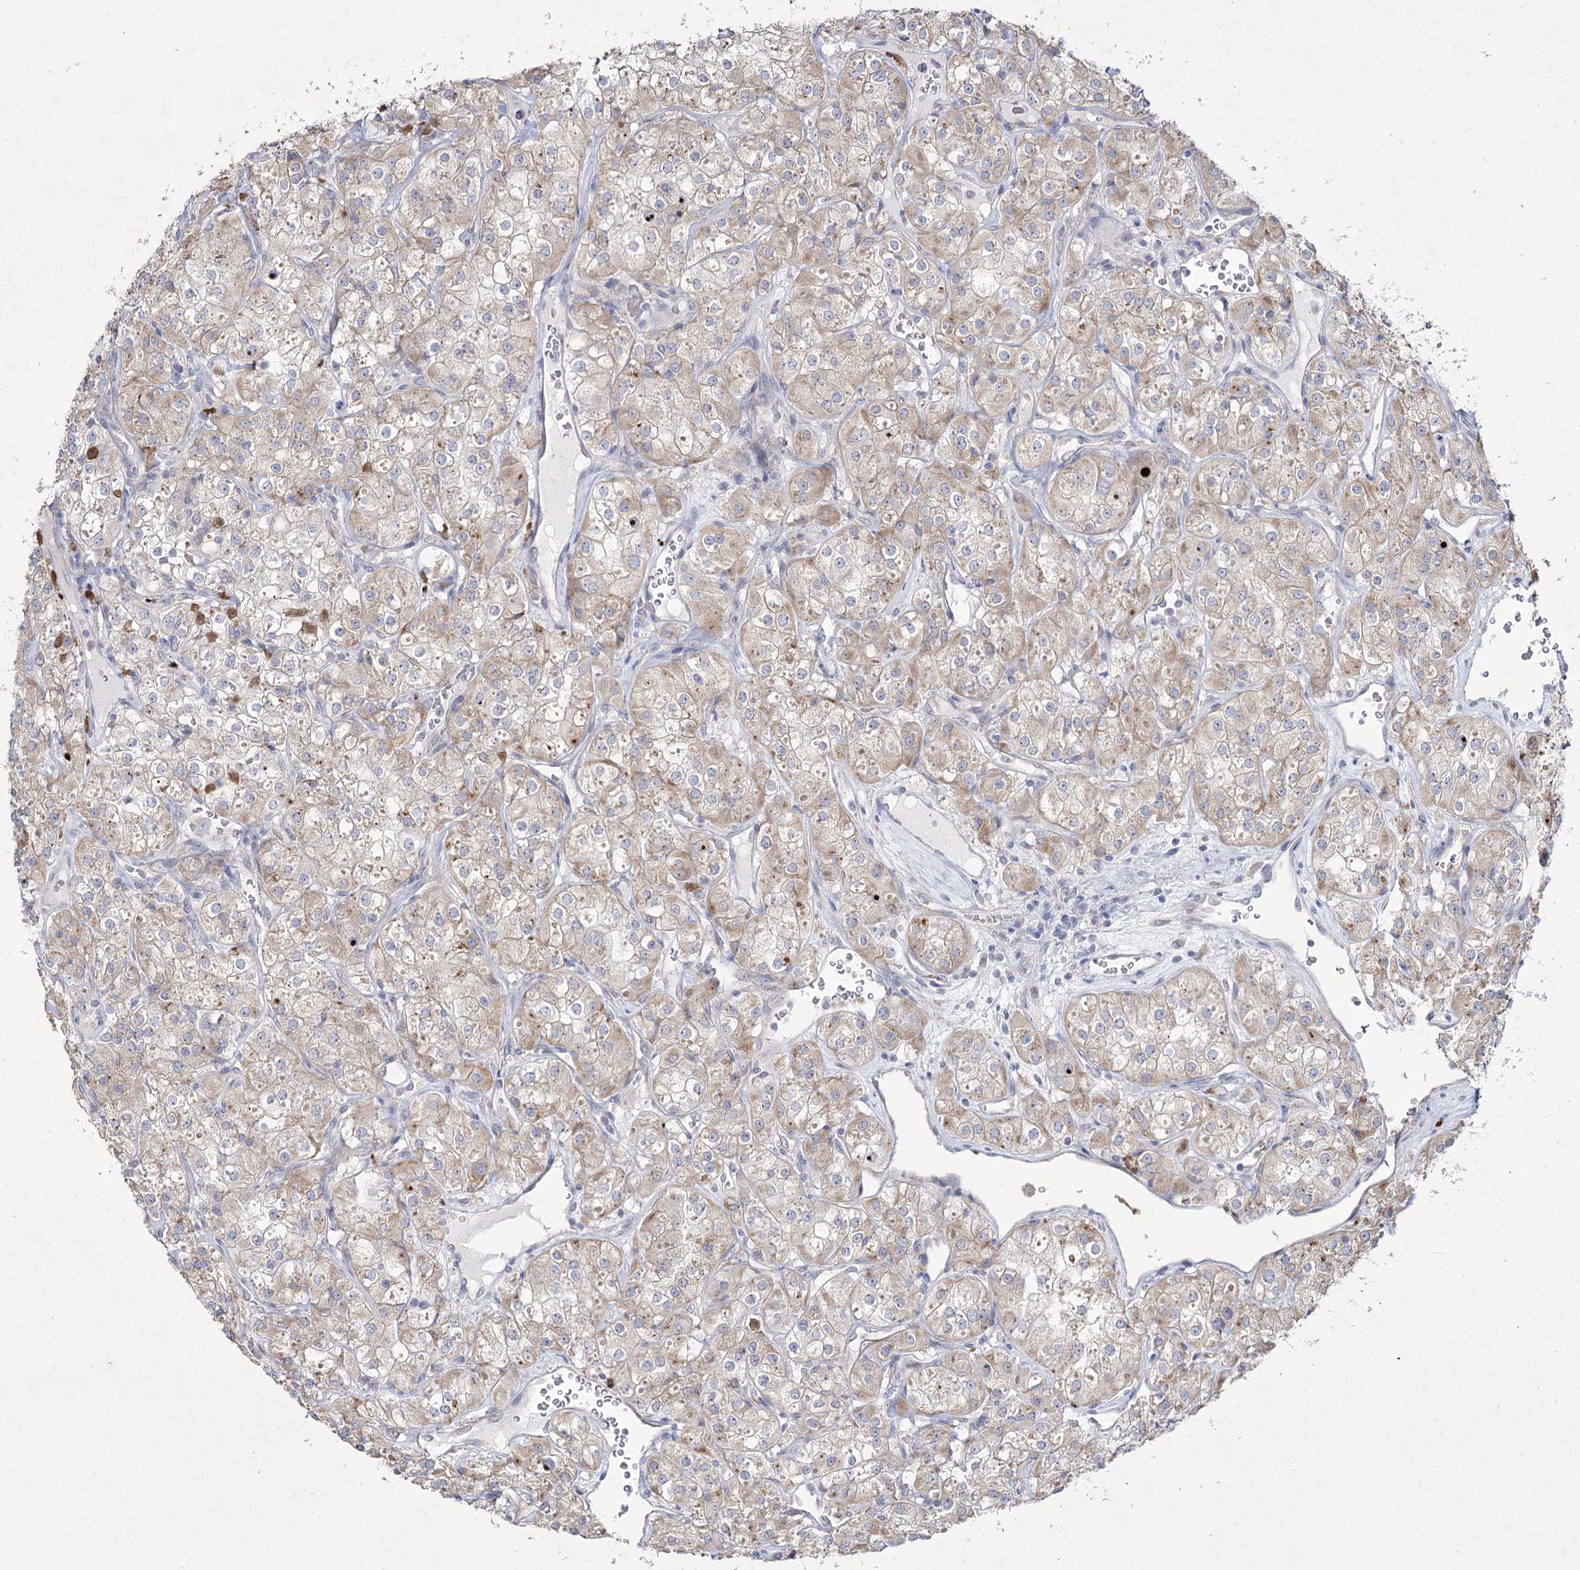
{"staining": {"intensity": "weak", "quantity": ">75%", "location": "cytoplasmic/membranous"}, "tissue": "renal cancer", "cell_type": "Tumor cells", "image_type": "cancer", "snomed": [{"axis": "morphology", "description": "Adenocarcinoma, NOS"}, {"axis": "topography", "description": "Kidney"}], "caption": "A histopathology image of human renal adenocarcinoma stained for a protein reveals weak cytoplasmic/membranous brown staining in tumor cells.", "gene": "NIPAL4", "patient": {"sex": "male", "age": 77}}